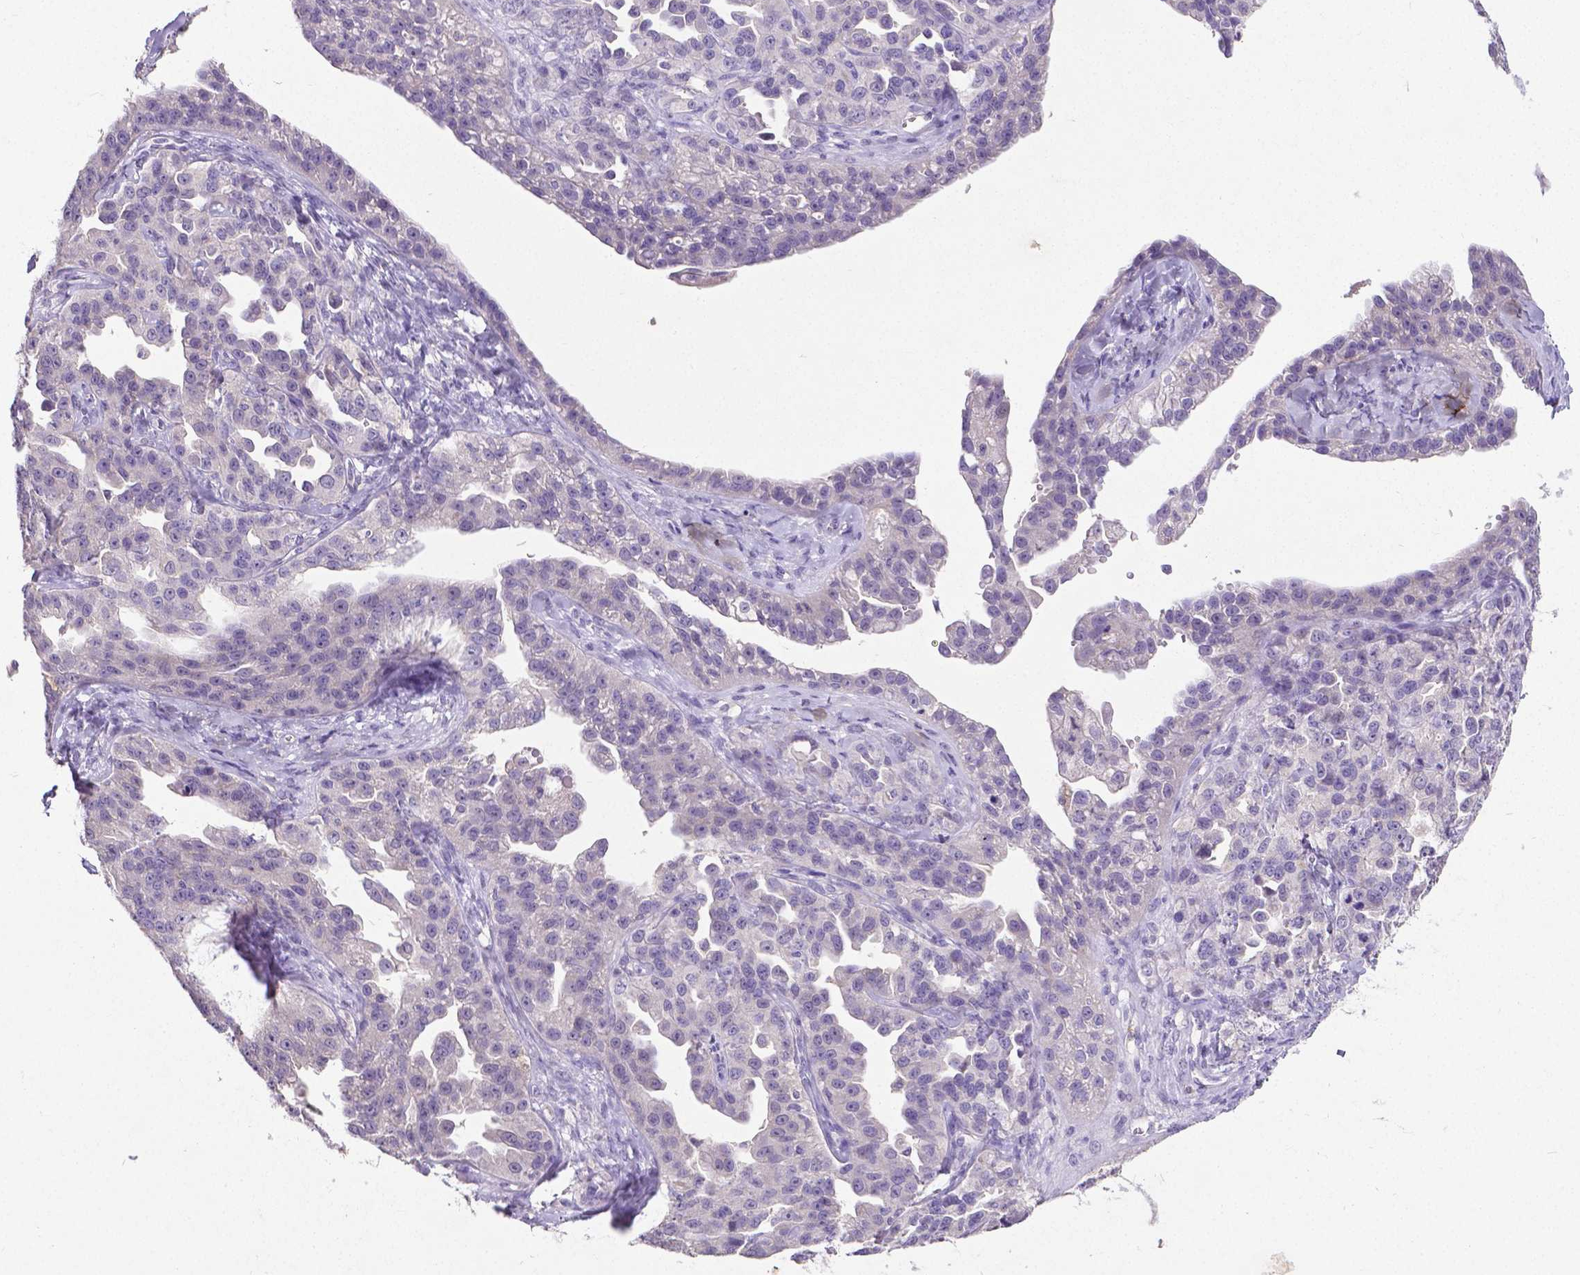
{"staining": {"intensity": "negative", "quantity": "none", "location": "none"}, "tissue": "ovarian cancer", "cell_type": "Tumor cells", "image_type": "cancer", "snomed": [{"axis": "morphology", "description": "Cystadenocarcinoma, serous, NOS"}, {"axis": "topography", "description": "Ovary"}], "caption": "A micrograph of human ovarian cancer (serous cystadenocarcinoma) is negative for staining in tumor cells.", "gene": "CD4", "patient": {"sex": "female", "age": 75}}